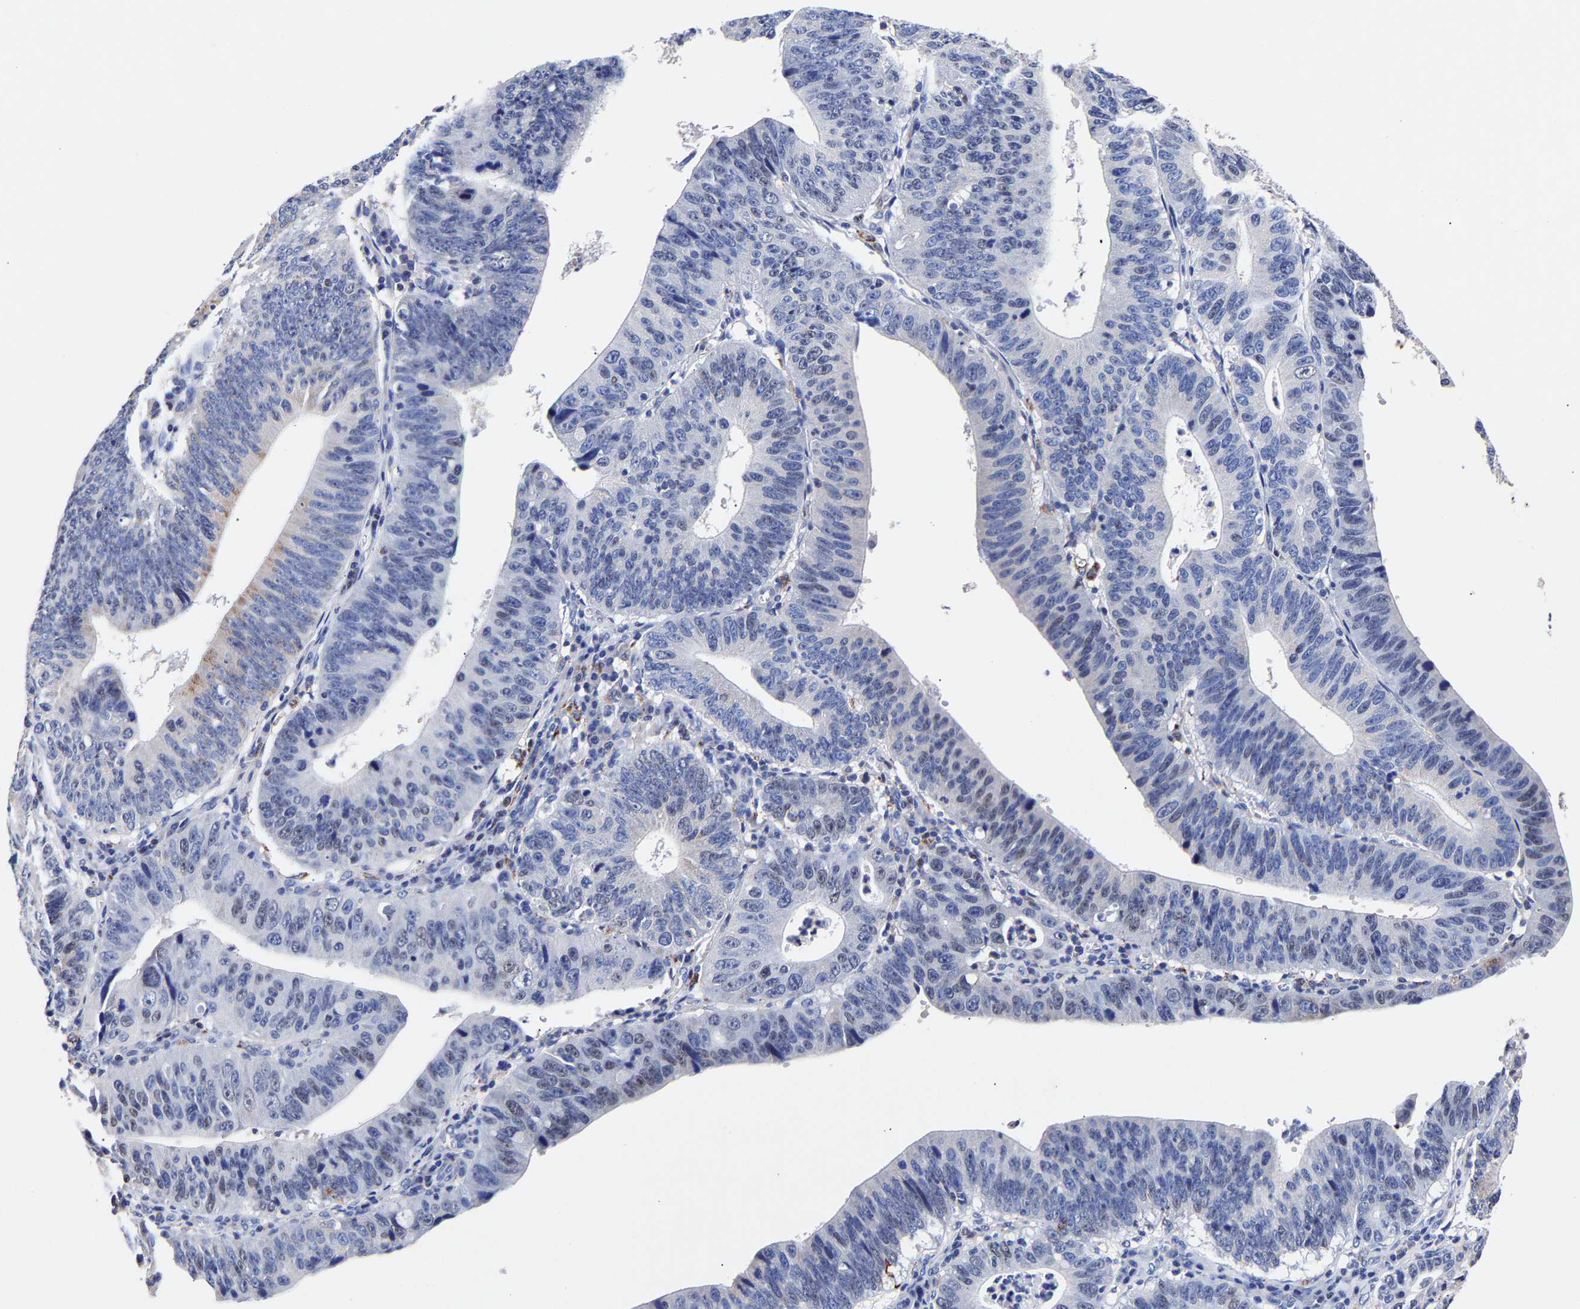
{"staining": {"intensity": "weak", "quantity": "<25%", "location": "cytoplasmic/membranous,nuclear"}, "tissue": "stomach cancer", "cell_type": "Tumor cells", "image_type": "cancer", "snomed": [{"axis": "morphology", "description": "Adenocarcinoma, NOS"}, {"axis": "topography", "description": "Stomach"}], "caption": "The image demonstrates no staining of tumor cells in adenocarcinoma (stomach).", "gene": "SEM1", "patient": {"sex": "male", "age": 59}}